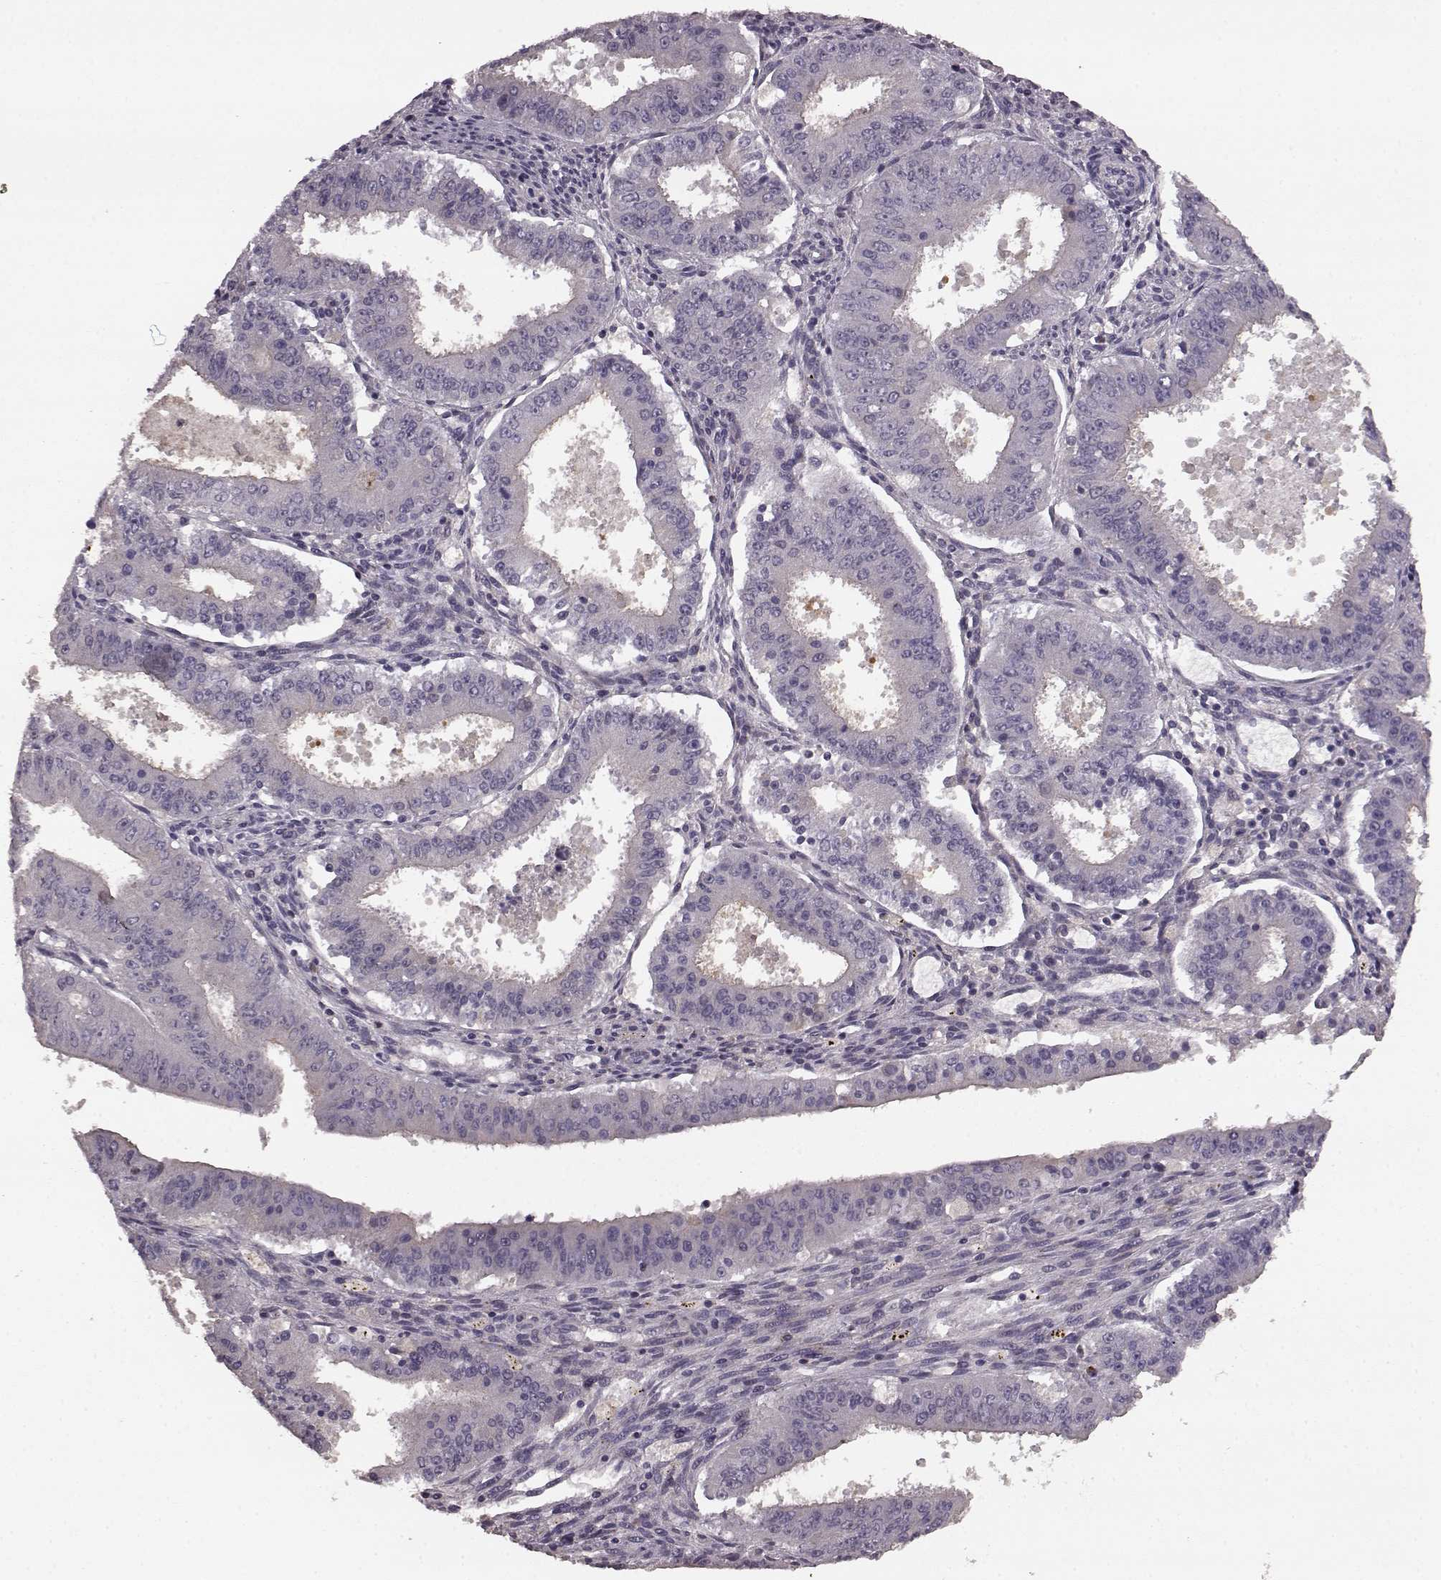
{"staining": {"intensity": "negative", "quantity": "none", "location": "none"}, "tissue": "ovarian cancer", "cell_type": "Tumor cells", "image_type": "cancer", "snomed": [{"axis": "morphology", "description": "Carcinoma, endometroid"}, {"axis": "topography", "description": "Ovary"}], "caption": "Immunohistochemistry of human ovarian endometroid carcinoma exhibits no expression in tumor cells.", "gene": "SLC52A3", "patient": {"sex": "female", "age": 42}}